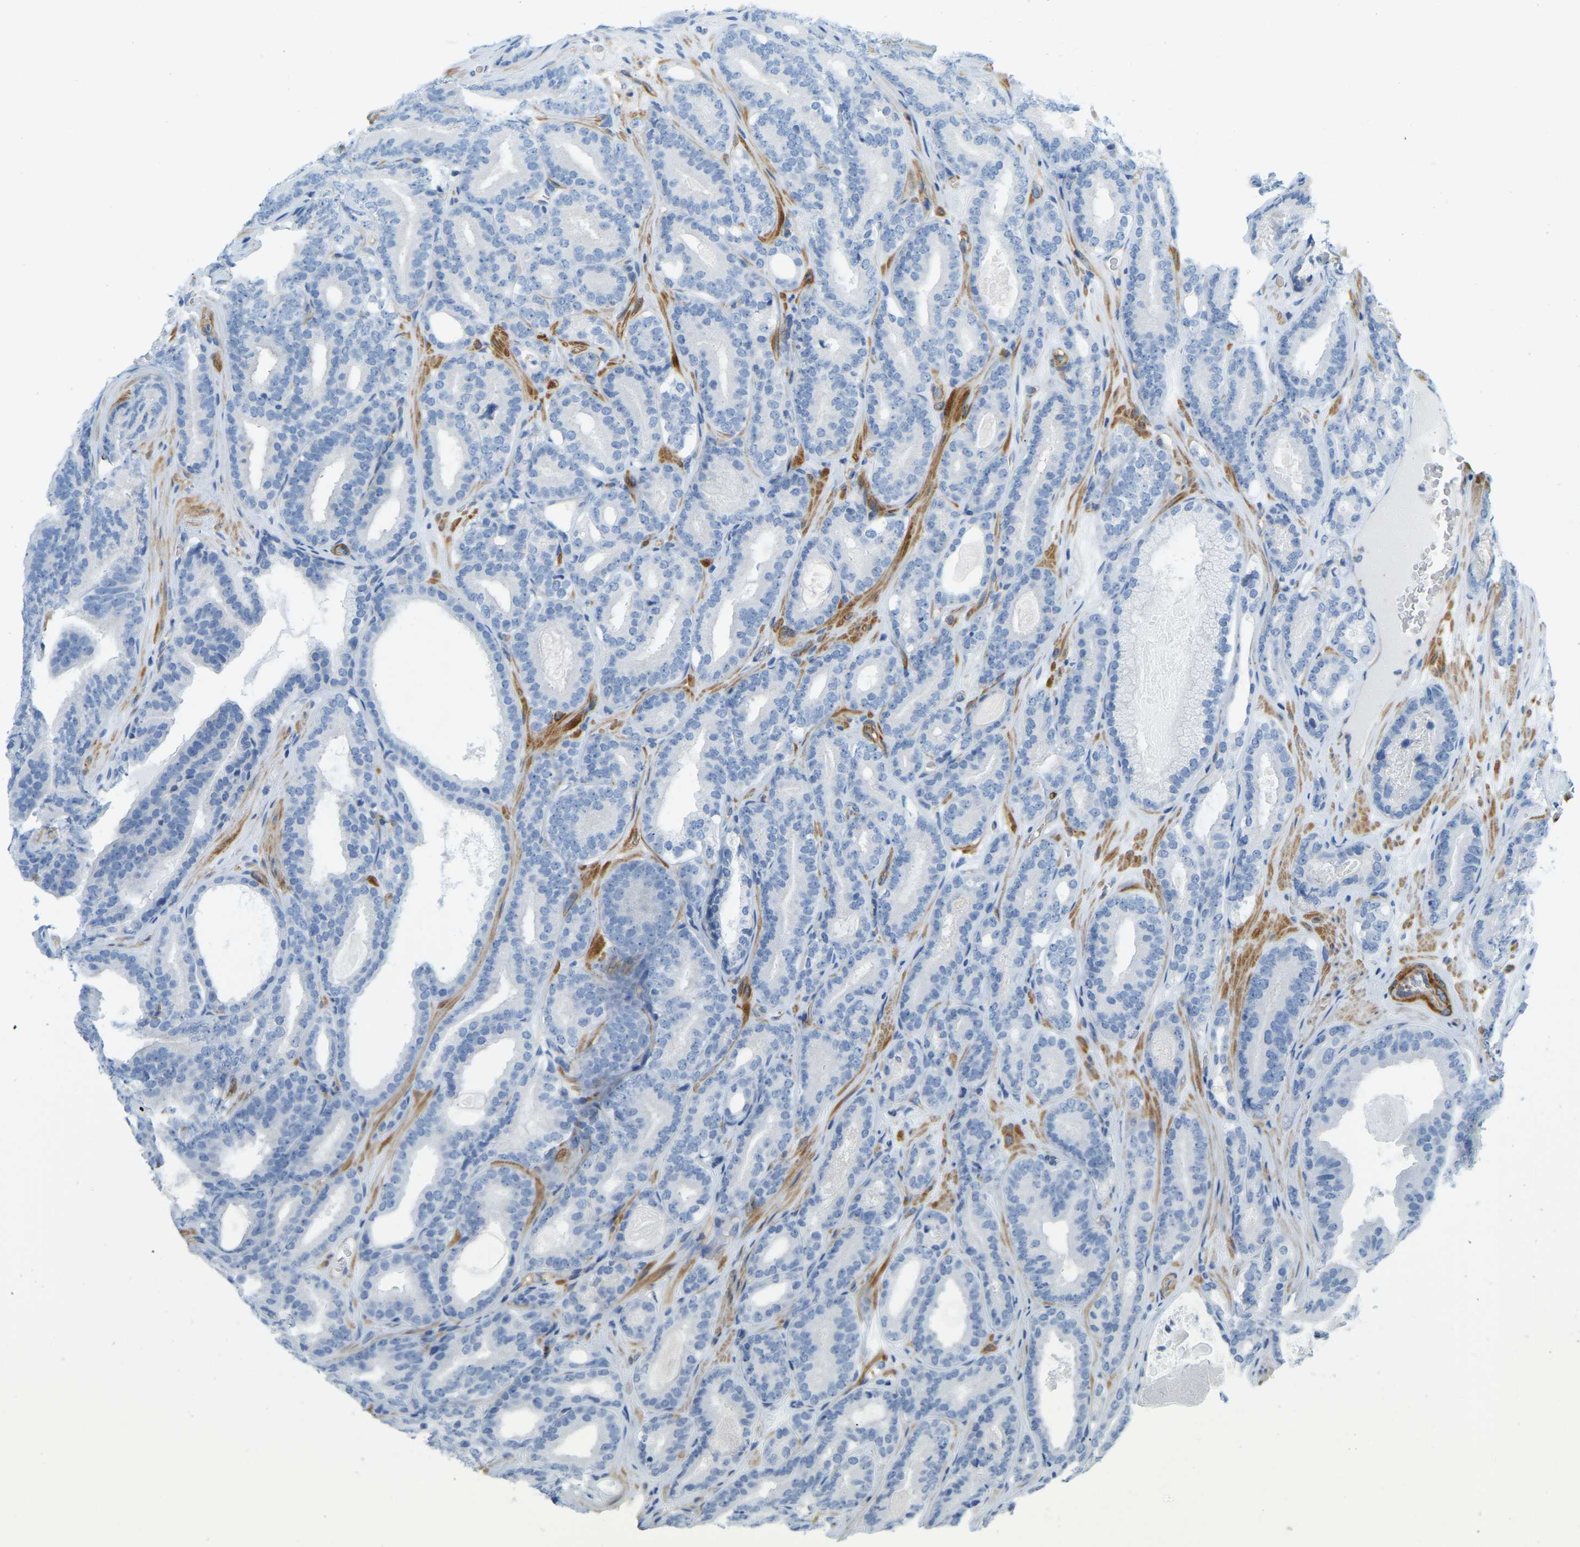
{"staining": {"intensity": "negative", "quantity": "none", "location": "none"}, "tissue": "prostate cancer", "cell_type": "Tumor cells", "image_type": "cancer", "snomed": [{"axis": "morphology", "description": "Adenocarcinoma, High grade"}, {"axis": "topography", "description": "Prostate"}], "caption": "High magnification brightfield microscopy of prostate high-grade adenocarcinoma stained with DAB (brown) and counterstained with hematoxylin (blue): tumor cells show no significant positivity.", "gene": "MYL3", "patient": {"sex": "male", "age": 60}}